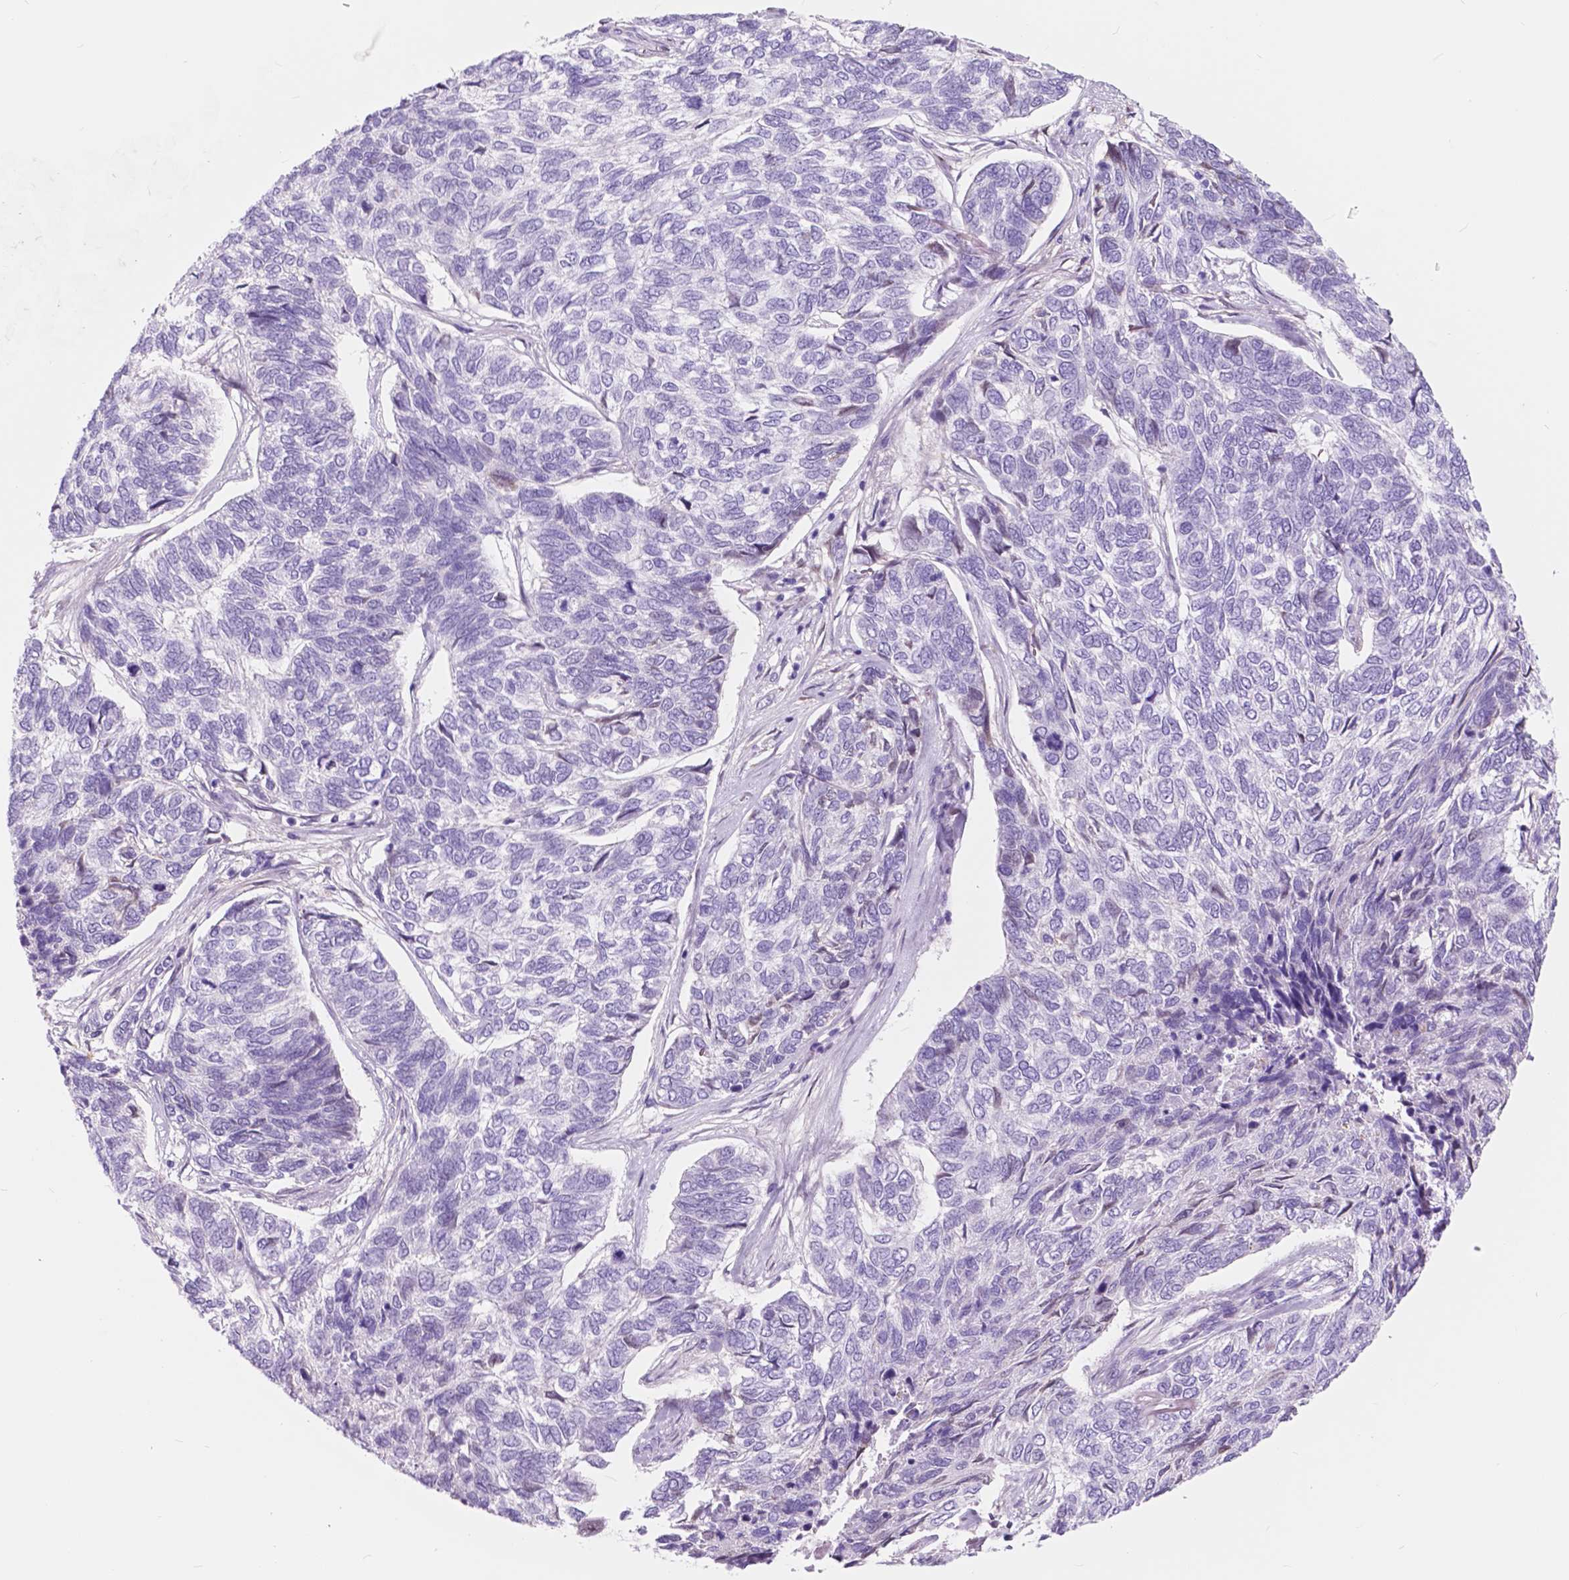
{"staining": {"intensity": "negative", "quantity": "none", "location": "none"}, "tissue": "skin cancer", "cell_type": "Tumor cells", "image_type": "cancer", "snomed": [{"axis": "morphology", "description": "Basal cell carcinoma"}, {"axis": "topography", "description": "Skin"}], "caption": "Tumor cells show no significant positivity in skin cancer (basal cell carcinoma).", "gene": "FXYD2", "patient": {"sex": "female", "age": 65}}